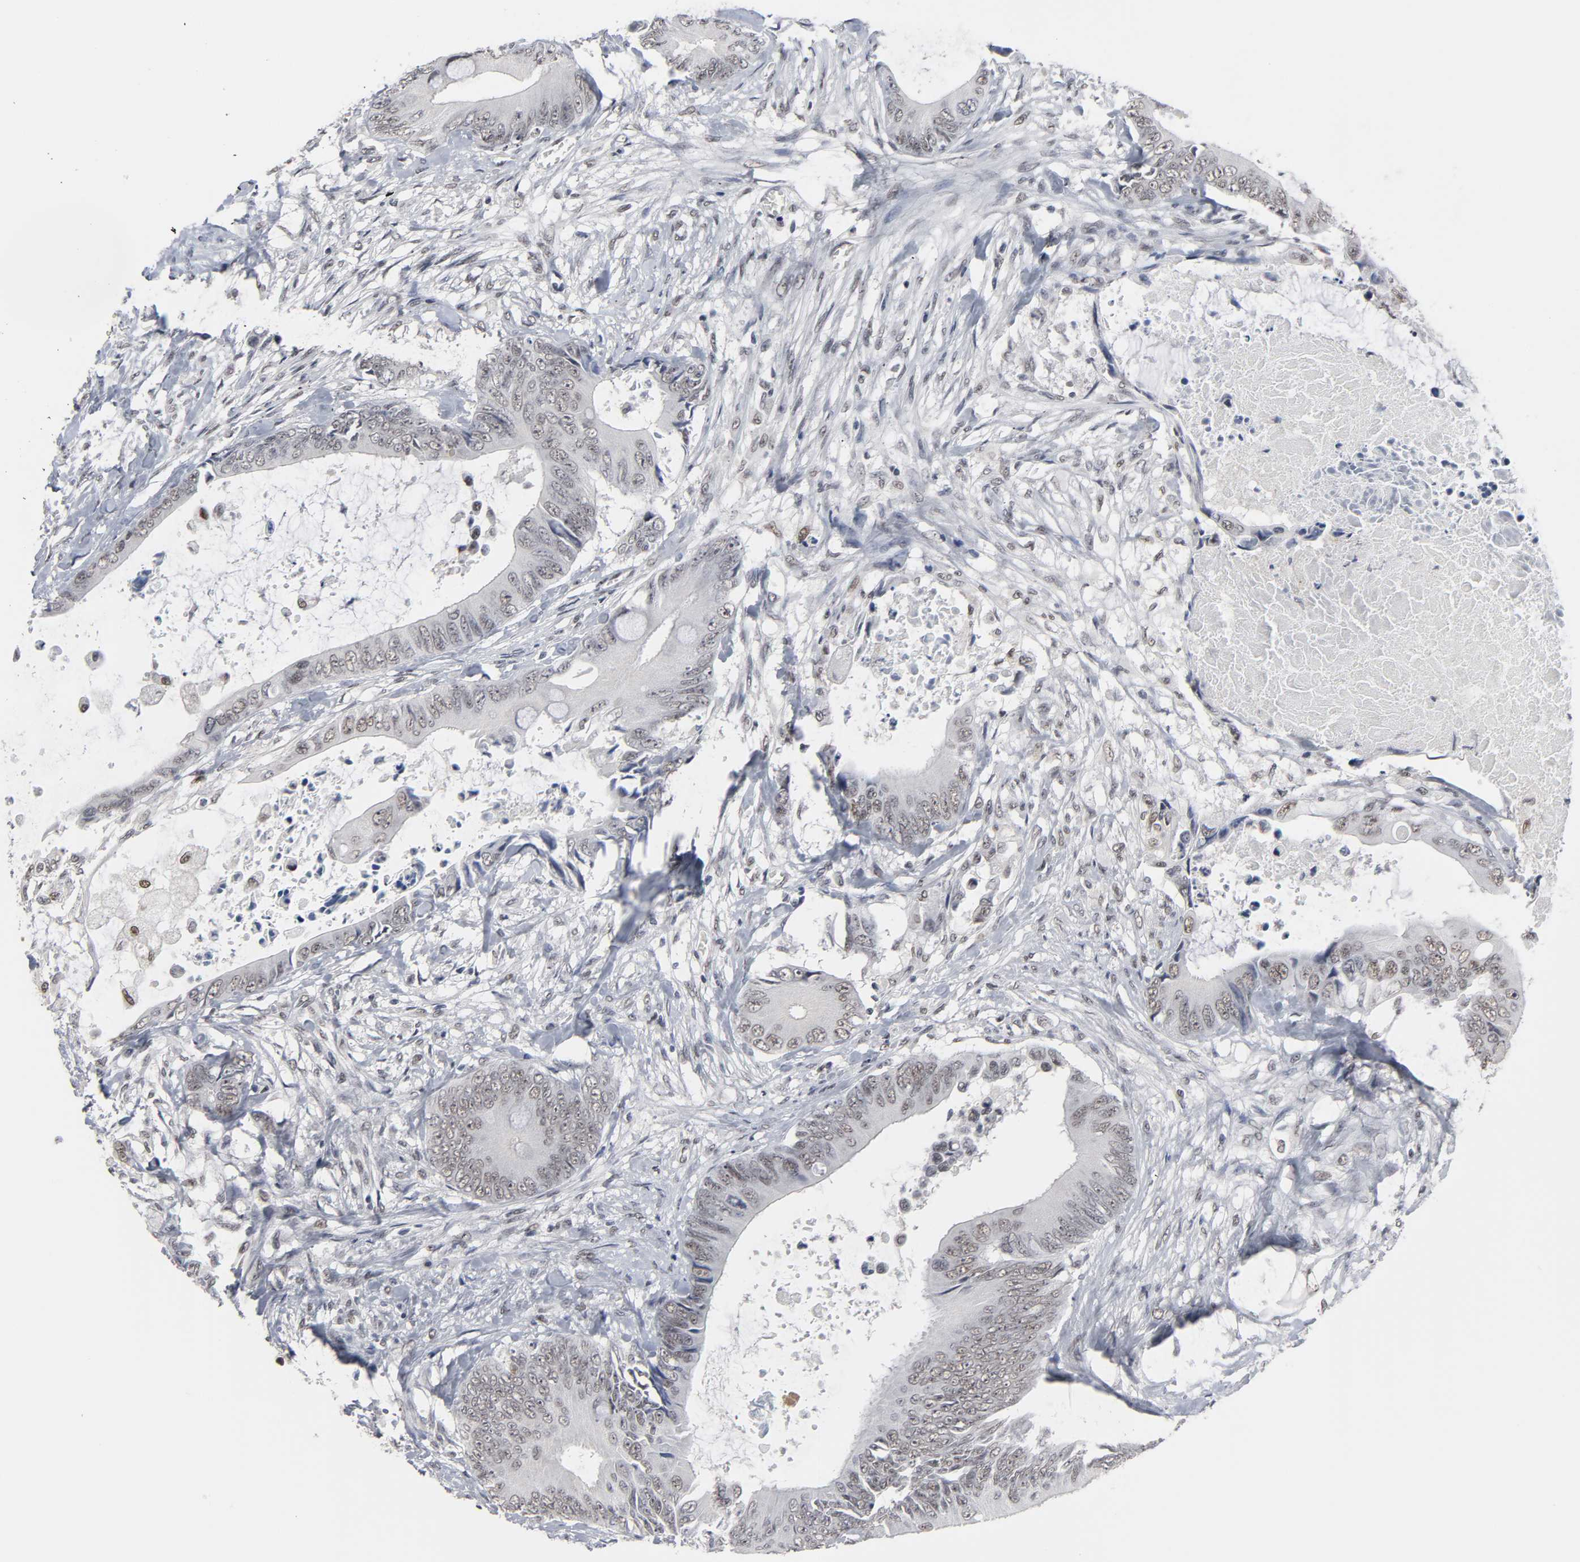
{"staining": {"intensity": "weak", "quantity": ">75%", "location": "nuclear"}, "tissue": "colorectal cancer", "cell_type": "Tumor cells", "image_type": "cancer", "snomed": [{"axis": "morphology", "description": "Normal tissue, NOS"}, {"axis": "morphology", "description": "Adenocarcinoma, NOS"}, {"axis": "topography", "description": "Rectum"}, {"axis": "topography", "description": "Peripheral nerve tissue"}], "caption": "Human colorectal adenocarcinoma stained with a protein marker displays weak staining in tumor cells.", "gene": "TRIM33", "patient": {"sex": "female", "age": 77}}